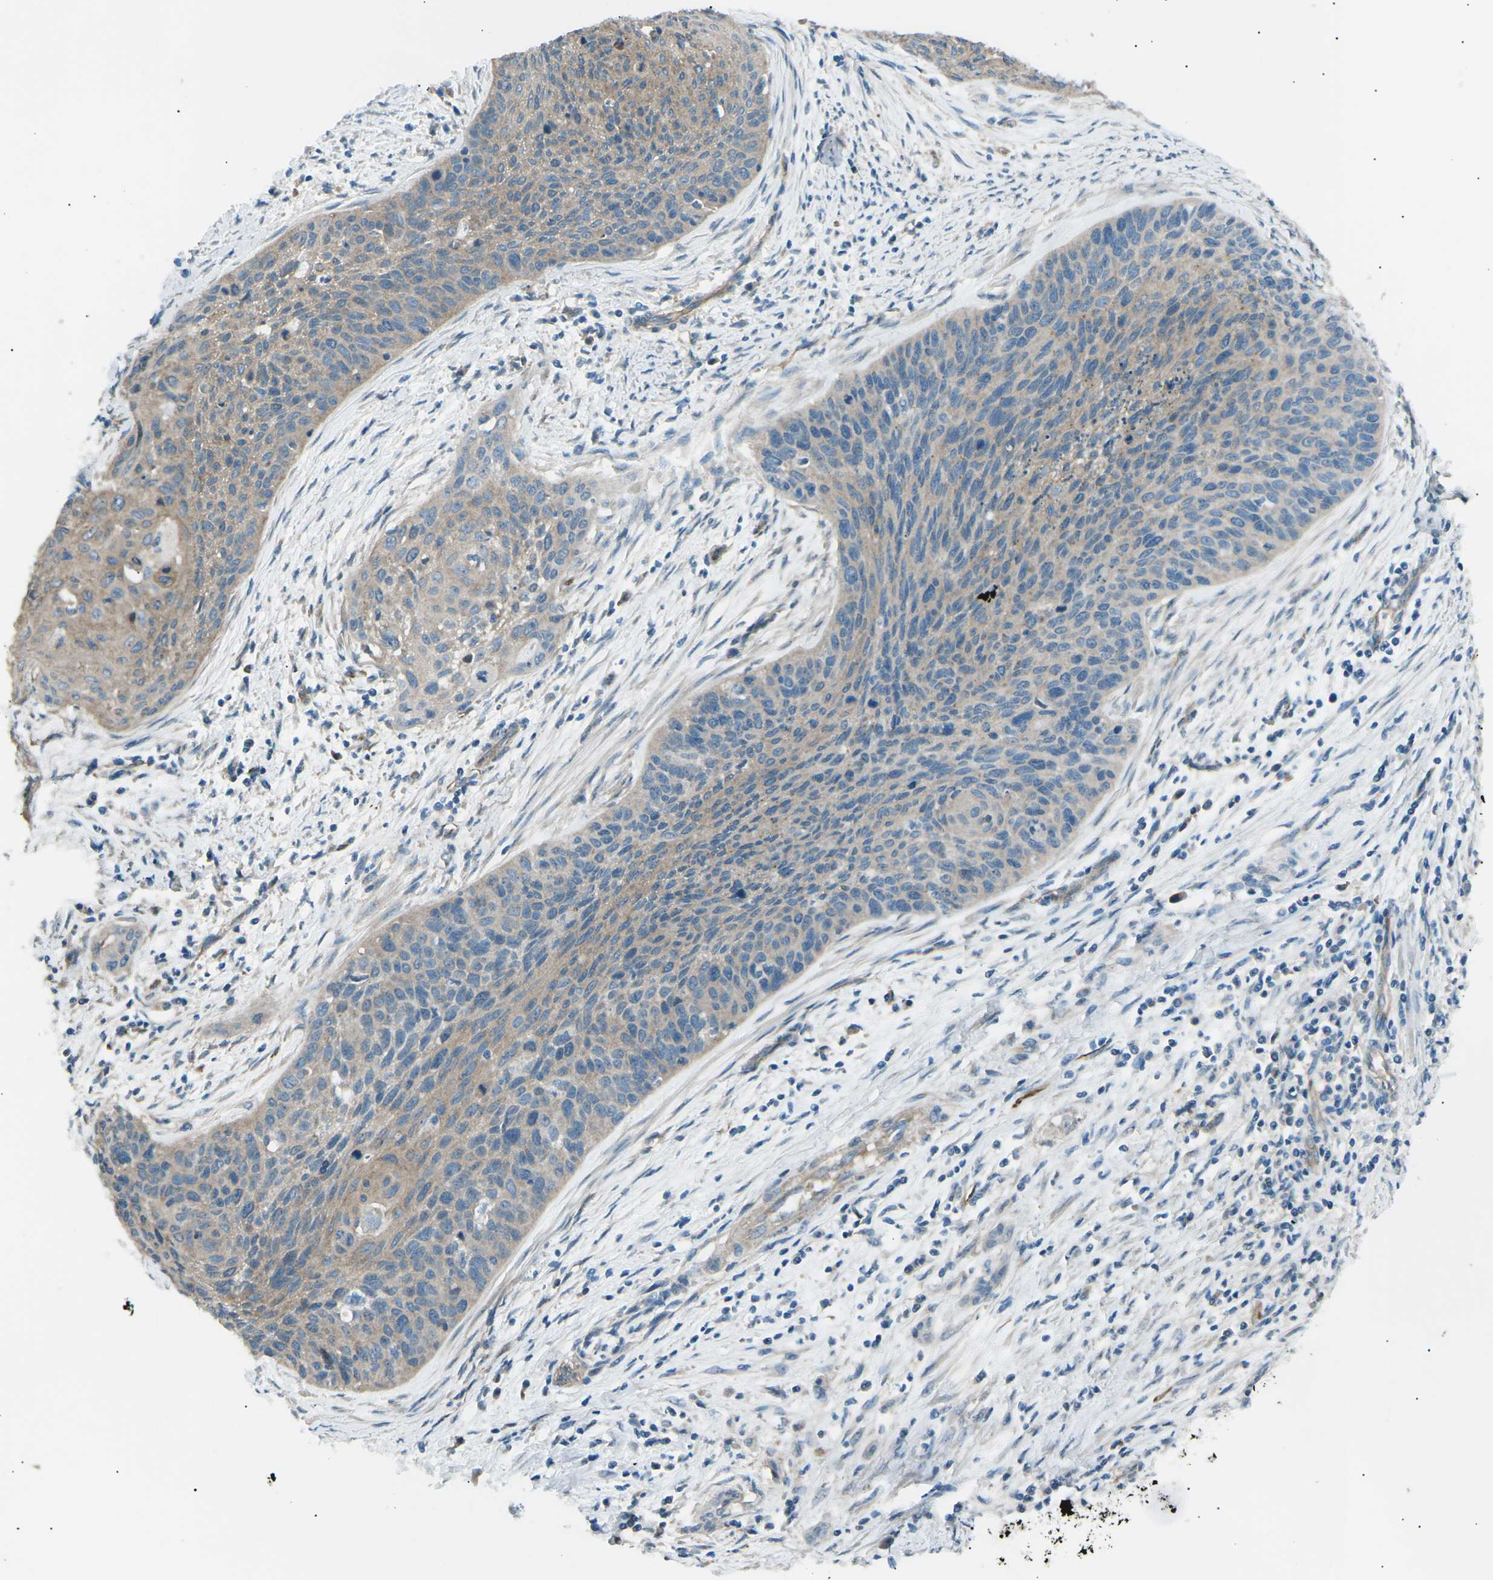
{"staining": {"intensity": "weak", "quantity": "25%-75%", "location": "cytoplasmic/membranous"}, "tissue": "cervical cancer", "cell_type": "Tumor cells", "image_type": "cancer", "snomed": [{"axis": "morphology", "description": "Squamous cell carcinoma, NOS"}, {"axis": "topography", "description": "Cervix"}], "caption": "Immunohistochemical staining of human cervical cancer (squamous cell carcinoma) exhibits low levels of weak cytoplasmic/membranous staining in approximately 25%-75% of tumor cells. (brown staining indicates protein expression, while blue staining denotes nuclei).", "gene": "SLK", "patient": {"sex": "female", "age": 55}}